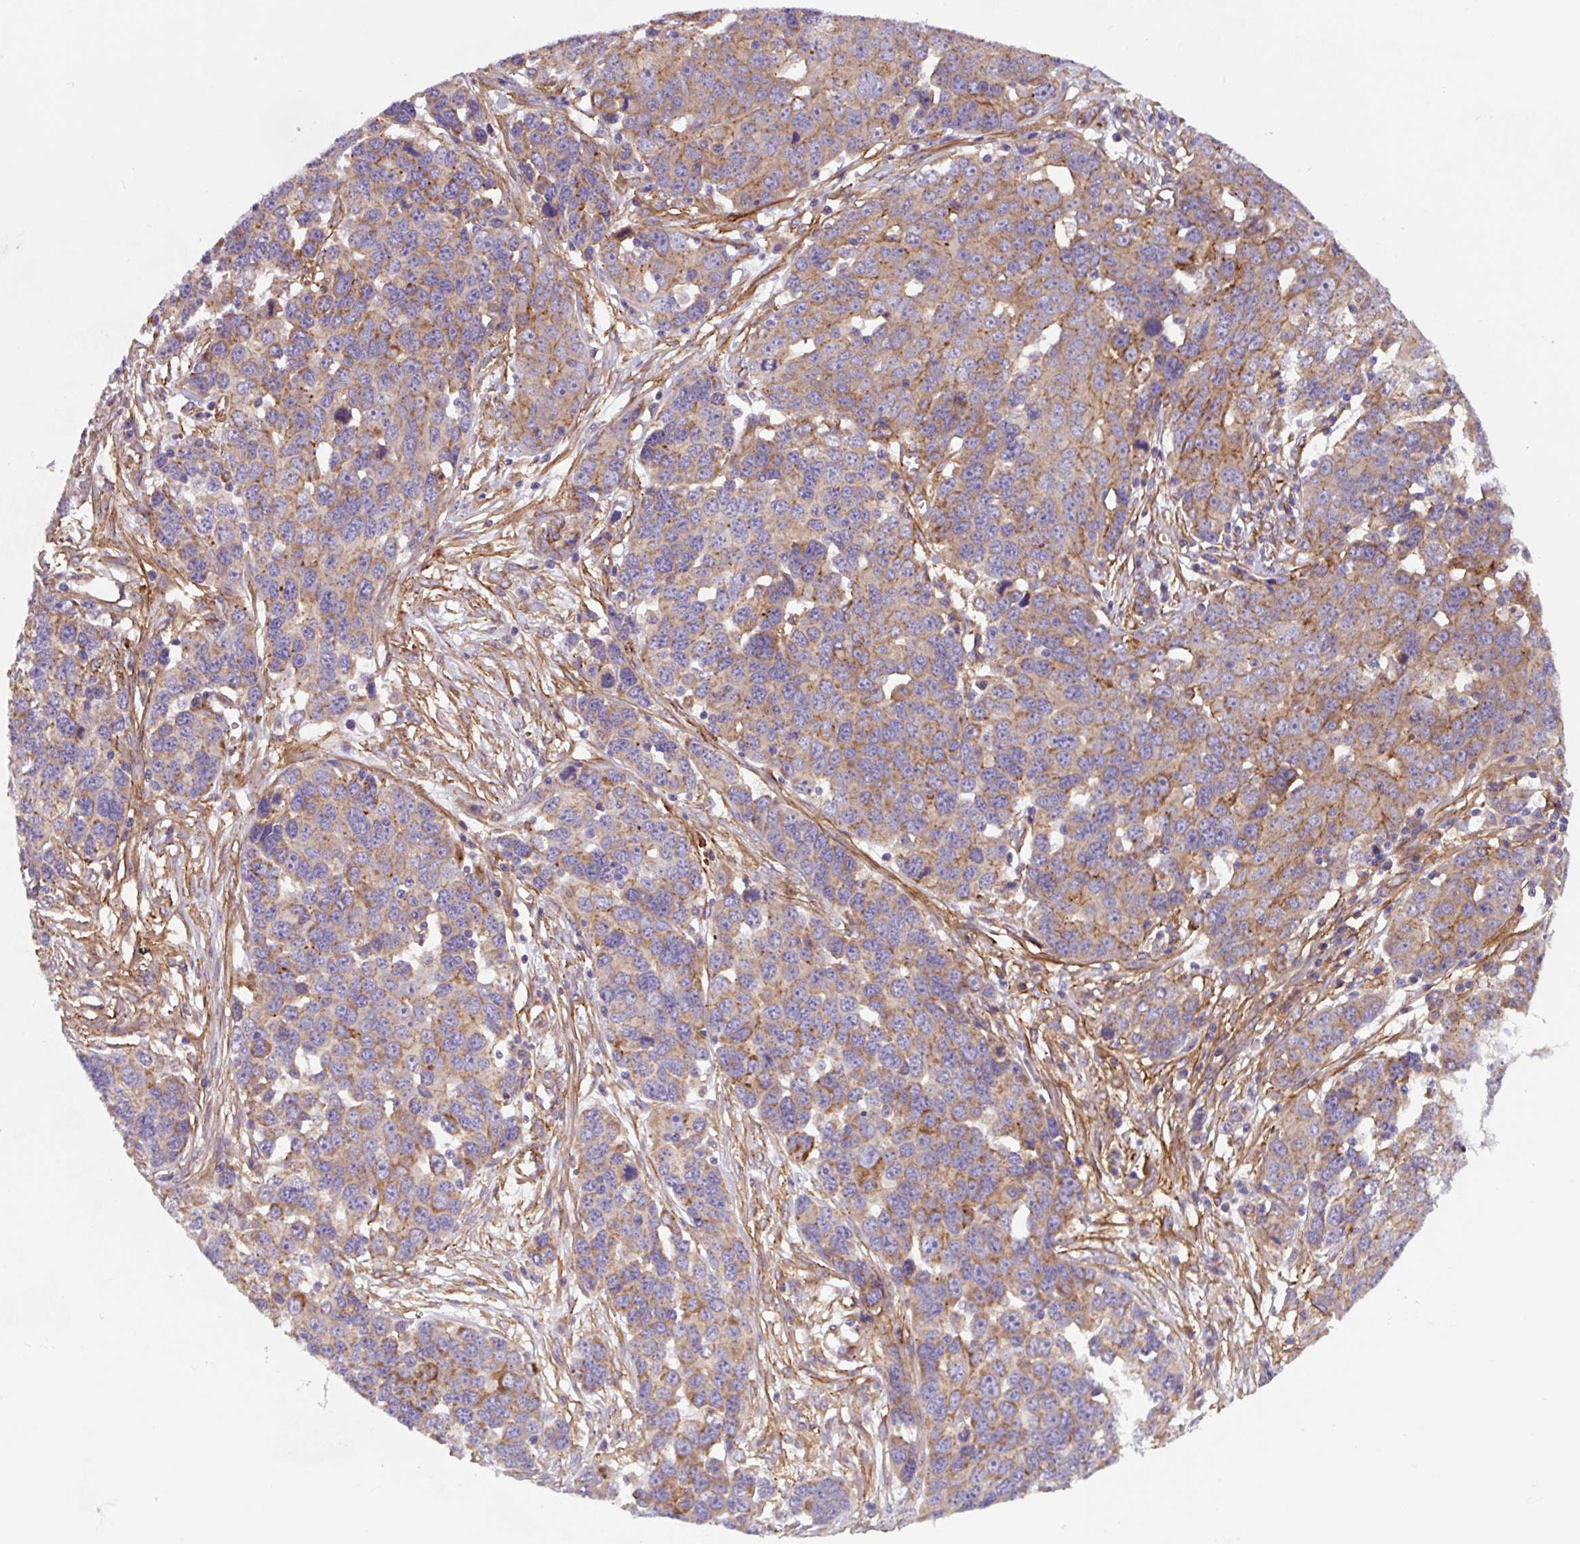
{"staining": {"intensity": "weak", "quantity": "25%-75%", "location": "cytoplasmic/membranous"}, "tissue": "ovarian cancer", "cell_type": "Tumor cells", "image_type": "cancer", "snomed": [{"axis": "morphology", "description": "Cystadenocarcinoma, serous, NOS"}, {"axis": "topography", "description": "Ovary"}], "caption": "Tumor cells exhibit low levels of weak cytoplasmic/membranous staining in approximately 25%-75% of cells in ovarian serous cystadenocarcinoma. The staining is performed using DAB brown chromogen to label protein expression. The nuclei are counter-stained blue using hematoxylin.", "gene": "DHFR2", "patient": {"sex": "female", "age": 76}}